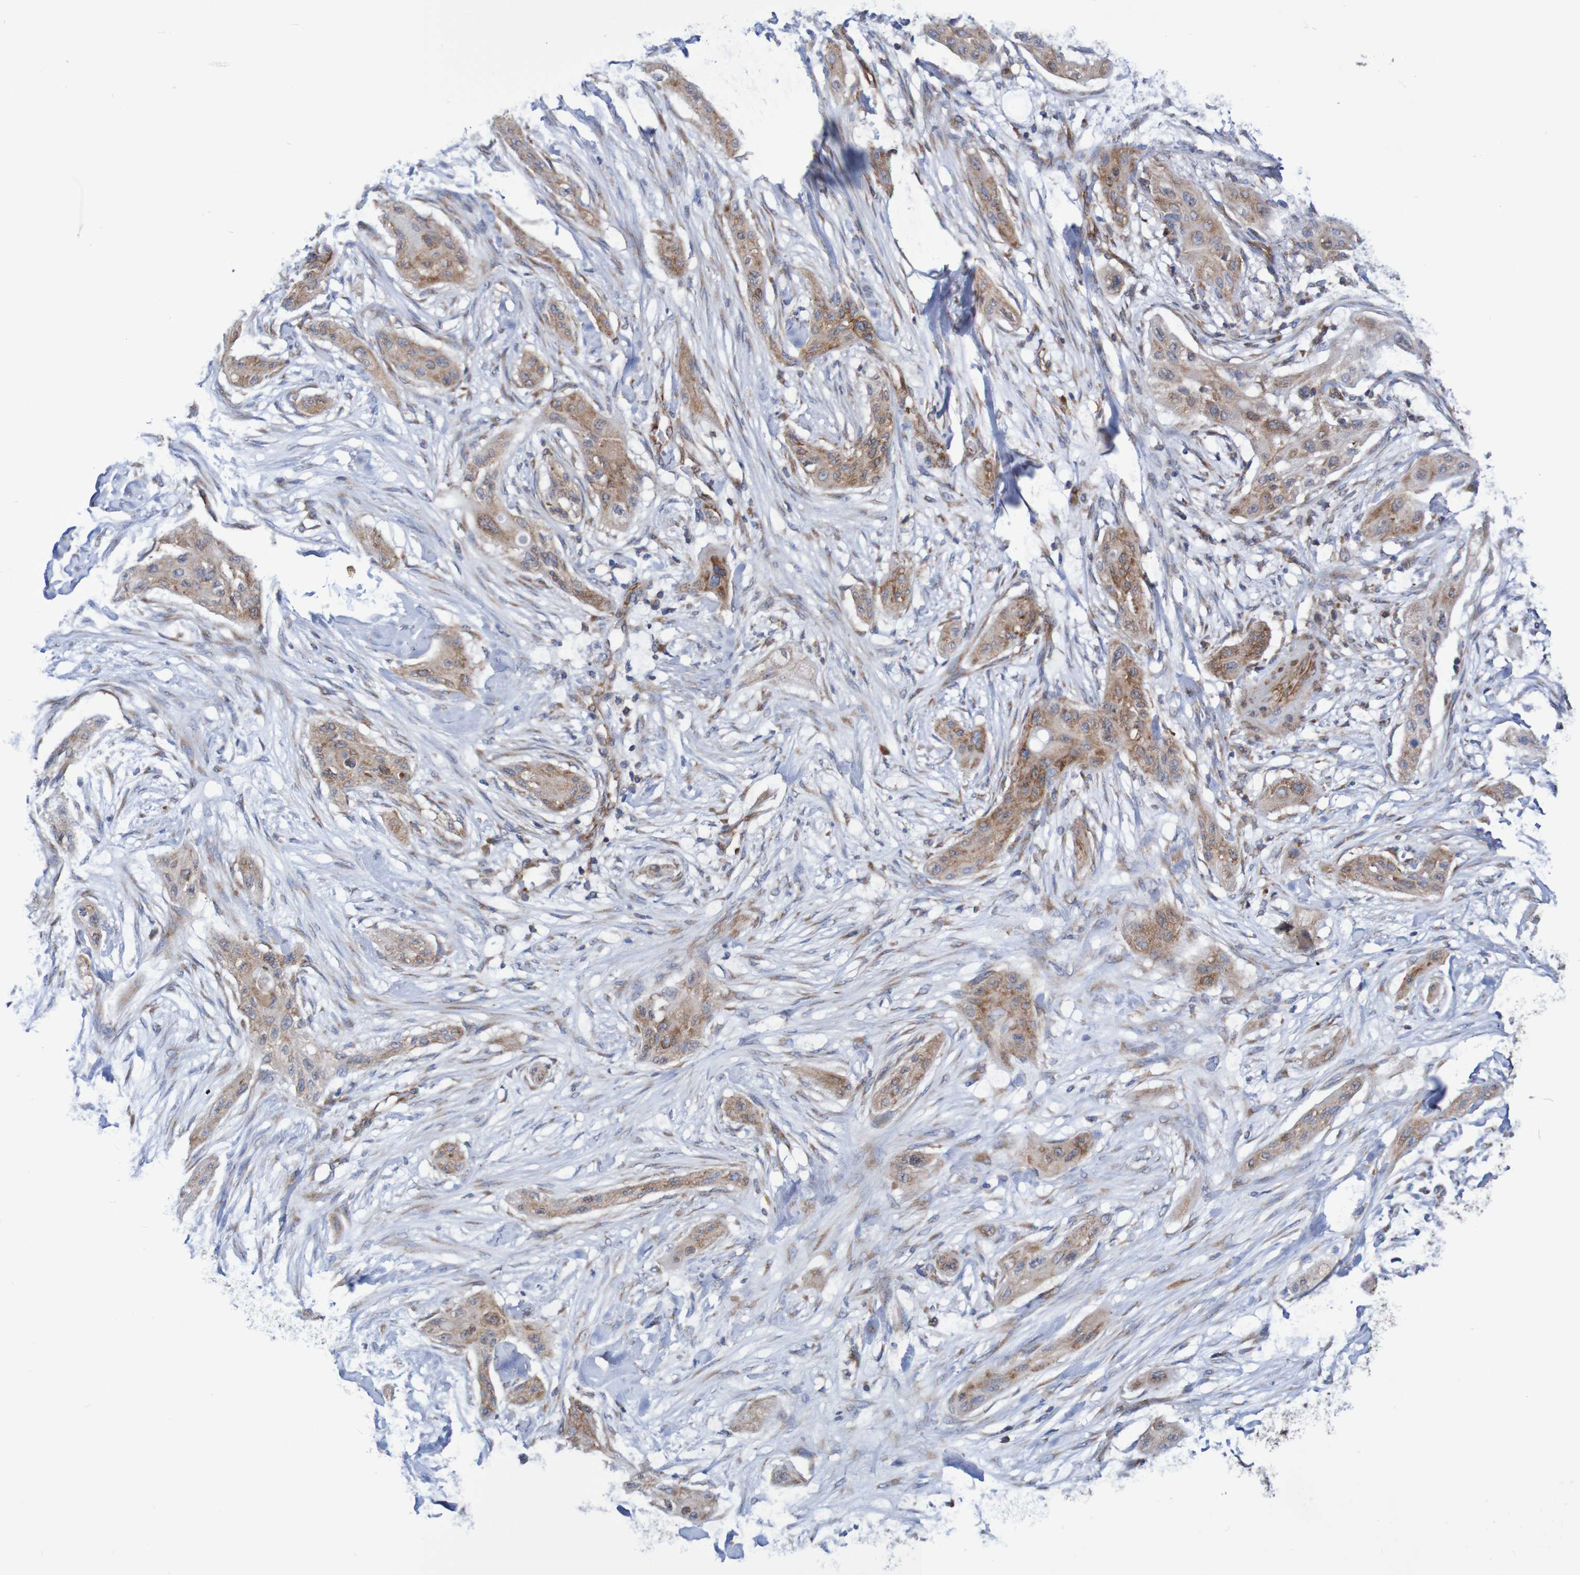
{"staining": {"intensity": "moderate", "quantity": ">75%", "location": "cytoplasmic/membranous"}, "tissue": "lung cancer", "cell_type": "Tumor cells", "image_type": "cancer", "snomed": [{"axis": "morphology", "description": "Squamous cell carcinoma, NOS"}, {"axis": "topography", "description": "Lung"}], "caption": "Protein staining by immunohistochemistry (IHC) displays moderate cytoplasmic/membranous expression in about >75% of tumor cells in squamous cell carcinoma (lung). Using DAB (3,3'-diaminobenzidine) (brown) and hematoxylin (blue) stains, captured at high magnification using brightfield microscopy.", "gene": "FXR2", "patient": {"sex": "female", "age": 47}}